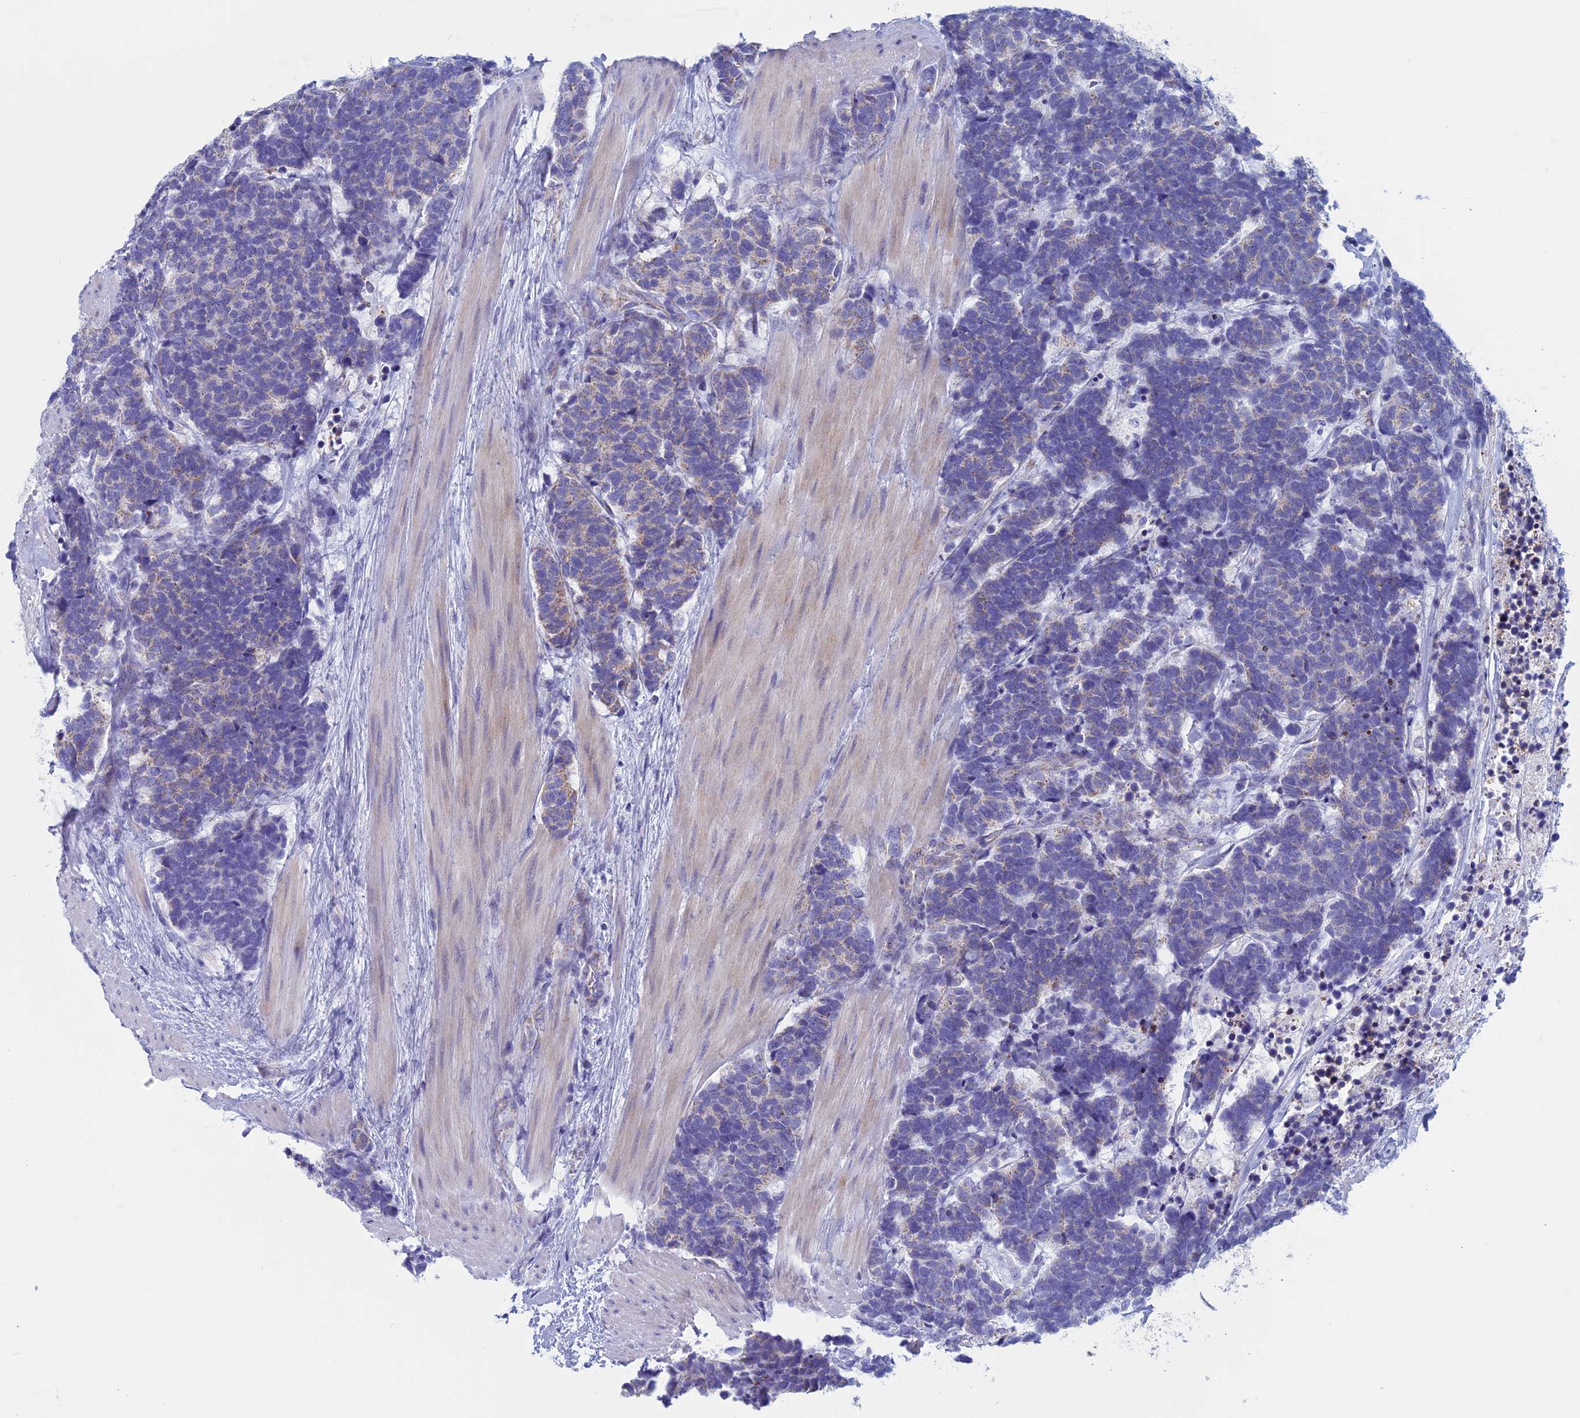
{"staining": {"intensity": "weak", "quantity": "<25%", "location": "cytoplasmic/membranous"}, "tissue": "carcinoid", "cell_type": "Tumor cells", "image_type": "cancer", "snomed": [{"axis": "morphology", "description": "Carcinoma, NOS"}, {"axis": "morphology", "description": "Carcinoid, malignant, NOS"}, {"axis": "topography", "description": "Urinary bladder"}], "caption": "The micrograph reveals no staining of tumor cells in carcinoid.", "gene": "NDUFB9", "patient": {"sex": "male", "age": 57}}